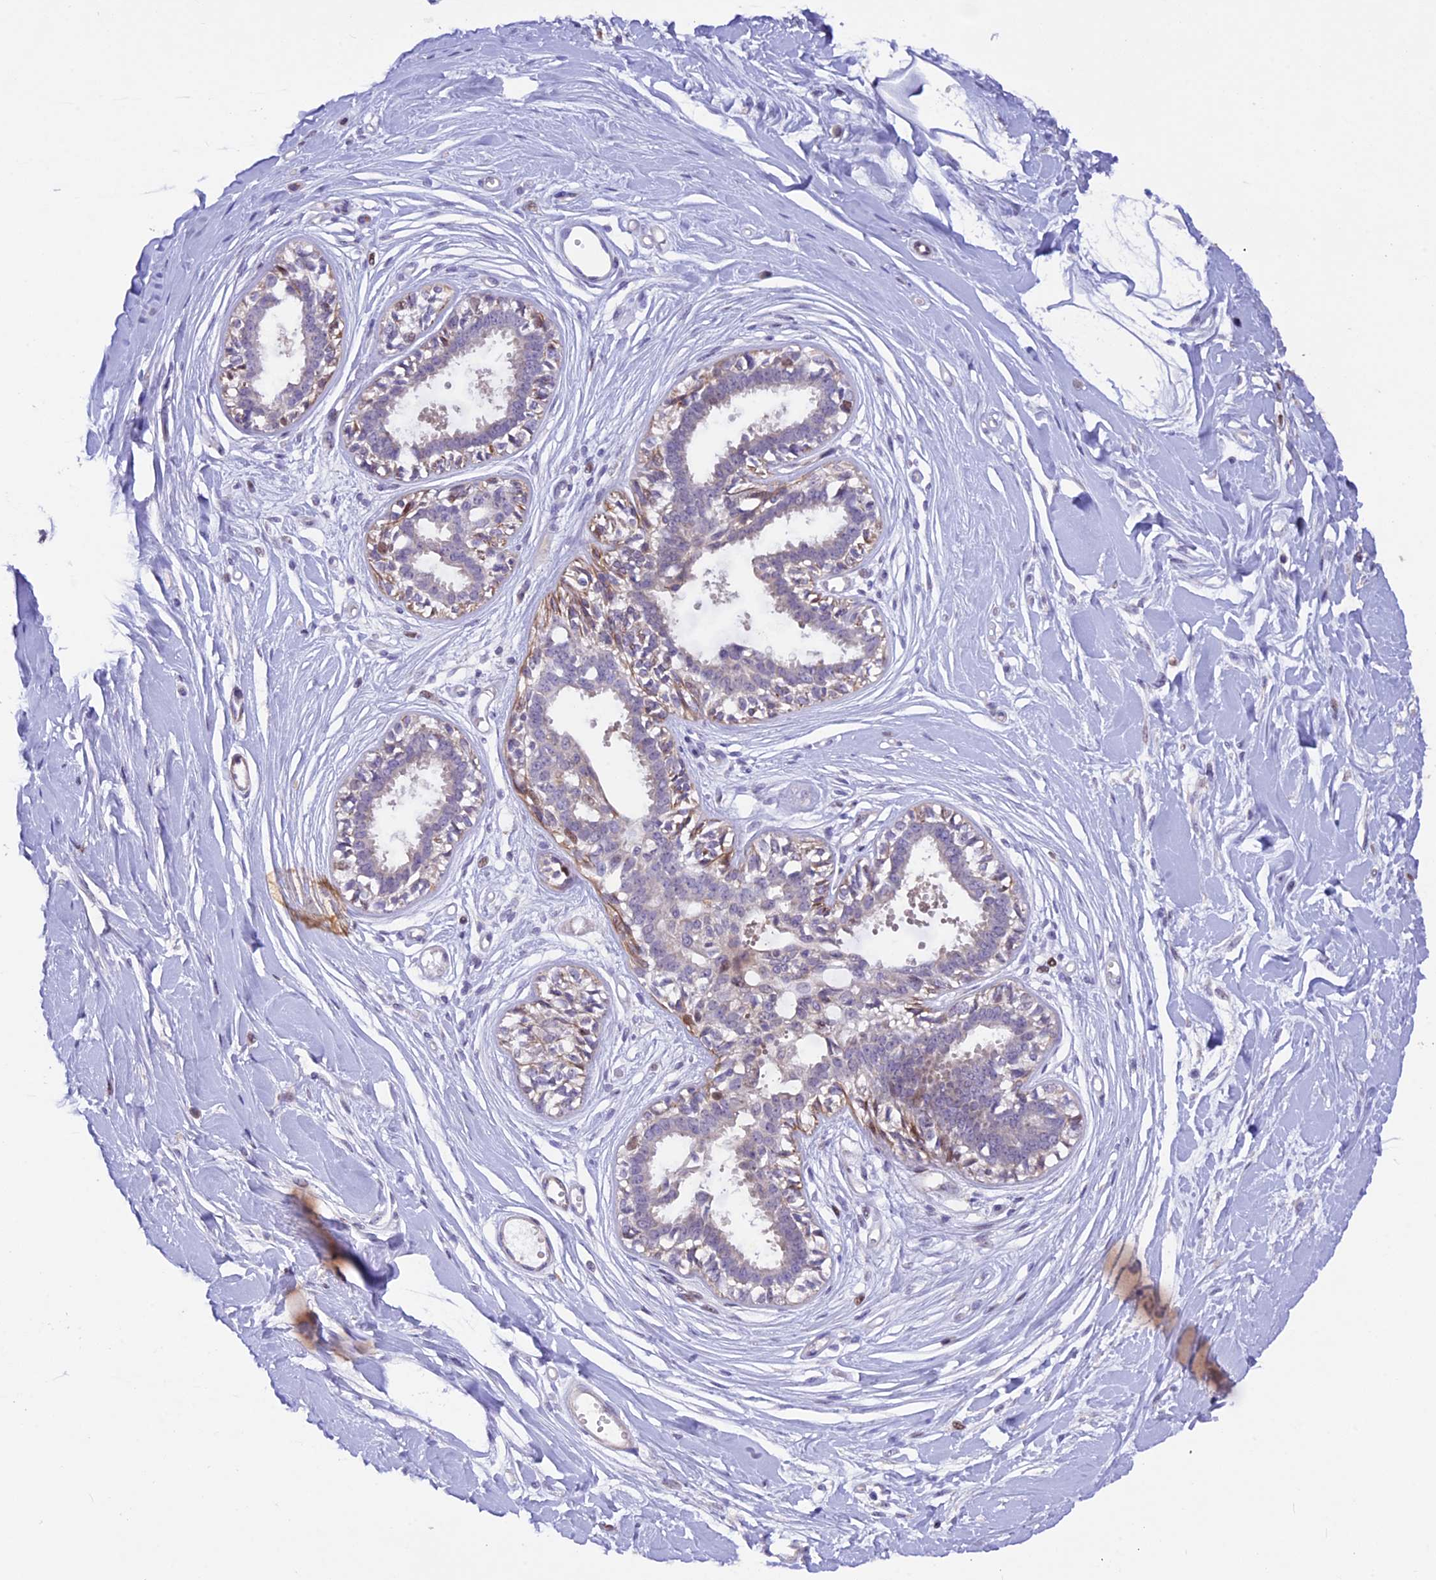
{"staining": {"intensity": "negative", "quantity": "none", "location": "none"}, "tissue": "breast", "cell_type": "Adipocytes", "image_type": "normal", "snomed": [{"axis": "morphology", "description": "Normal tissue, NOS"}, {"axis": "topography", "description": "Breast"}], "caption": "Protein analysis of benign breast displays no significant expression in adipocytes. The staining was performed using DAB to visualize the protein expression in brown, while the nuclei were stained in blue with hematoxylin (Magnification: 20x).", "gene": "MAN2C1", "patient": {"sex": "female", "age": 45}}